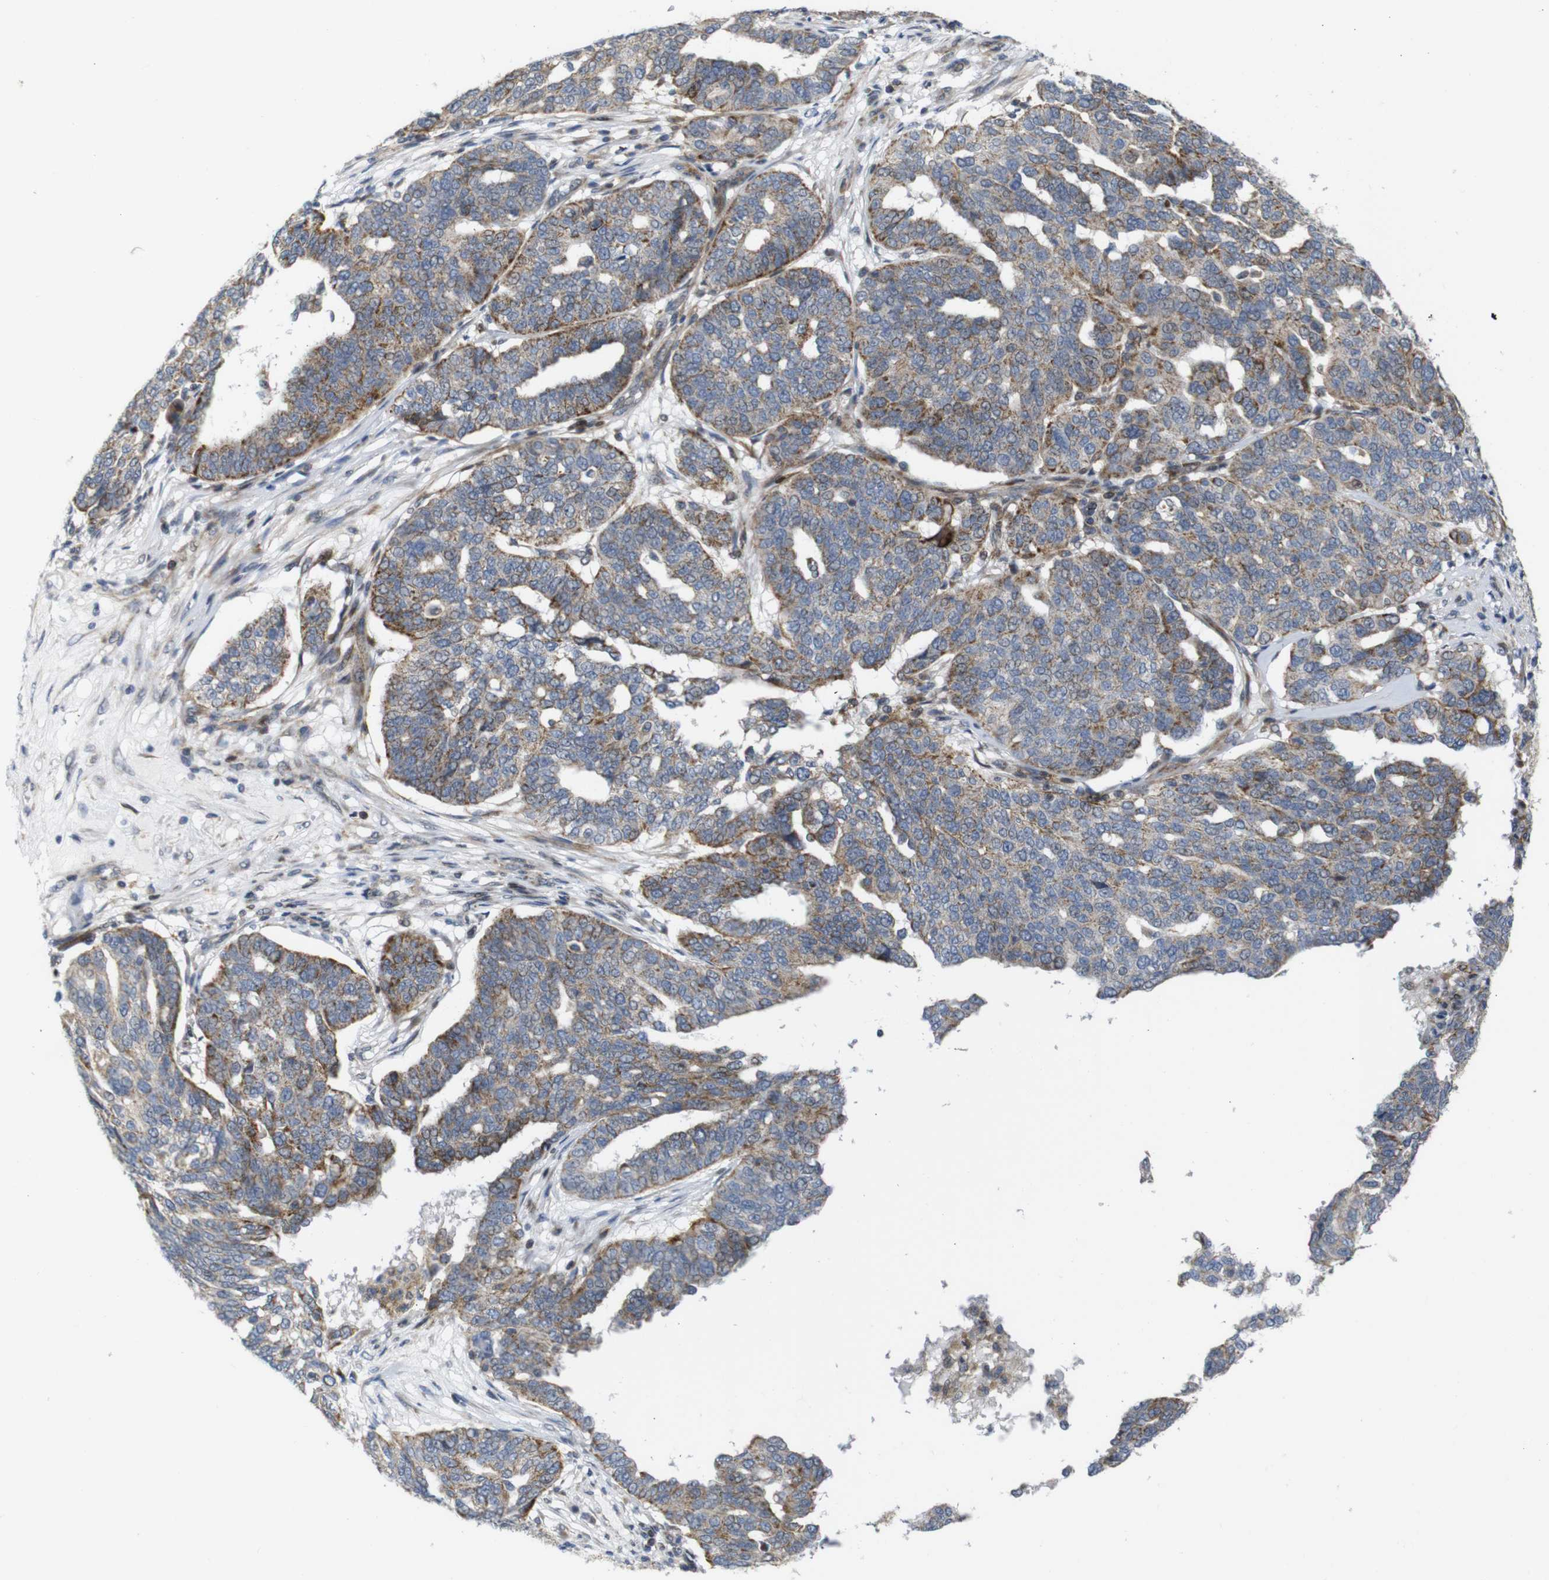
{"staining": {"intensity": "strong", "quantity": "25%-75%", "location": "cytoplasmic/membranous"}, "tissue": "ovarian cancer", "cell_type": "Tumor cells", "image_type": "cancer", "snomed": [{"axis": "morphology", "description": "Cystadenocarcinoma, serous, NOS"}, {"axis": "topography", "description": "Ovary"}], "caption": "Immunohistochemistry (IHC) image of ovarian cancer (serous cystadenocarcinoma) stained for a protein (brown), which demonstrates high levels of strong cytoplasmic/membranous staining in about 25%-75% of tumor cells.", "gene": "ATP7B", "patient": {"sex": "female", "age": 59}}